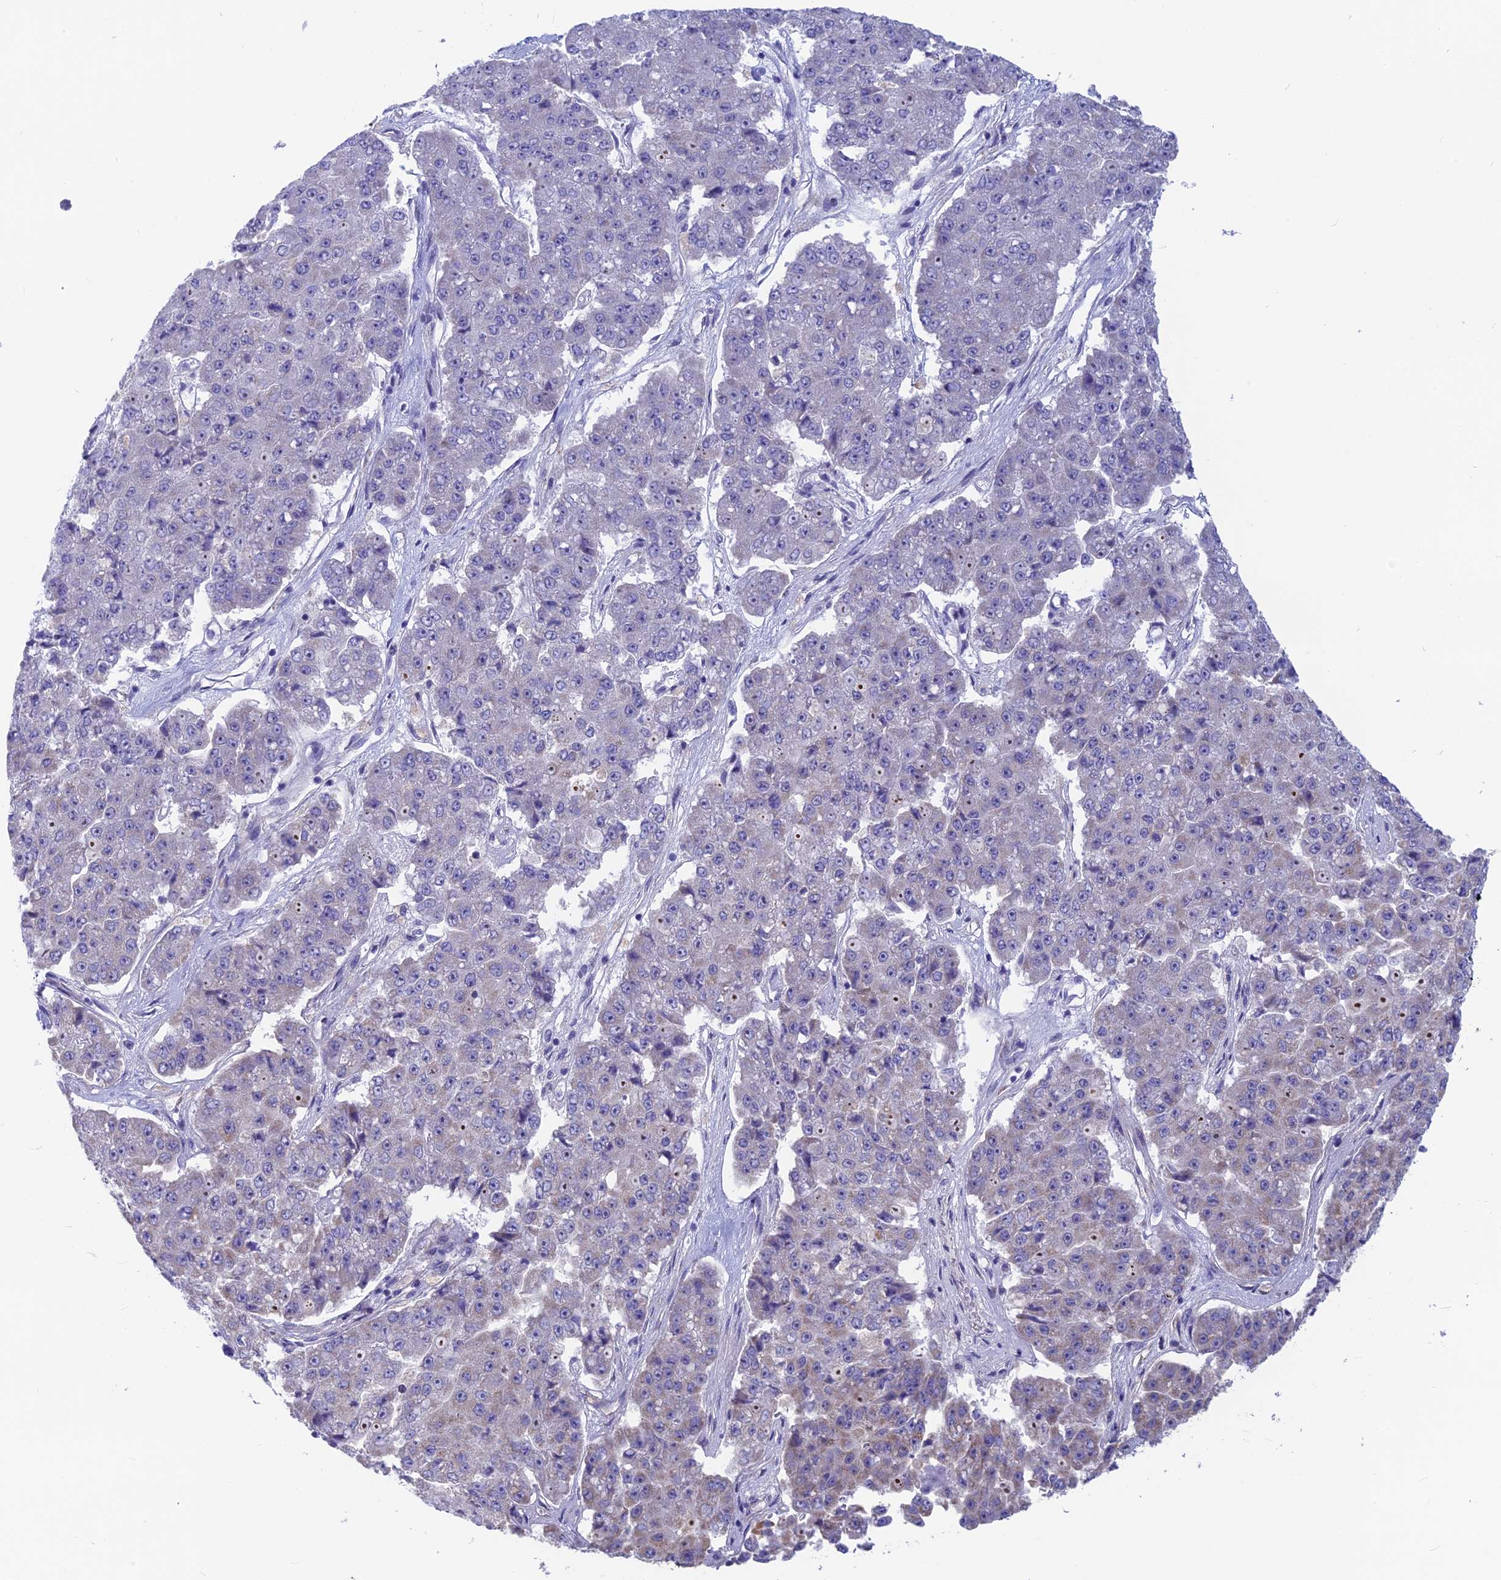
{"staining": {"intensity": "weak", "quantity": "<25%", "location": "cytoplasmic/membranous"}, "tissue": "pancreatic cancer", "cell_type": "Tumor cells", "image_type": "cancer", "snomed": [{"axis": "morphology", "description": "Adenocarcinoma, NOS"}, {"axis": "topography", "description": "Pancreas"}], "caption": "High magnification brightfield microscopy of adenocarcinoma (pancreatic) stained with DAB (brown) and counterstained with hematoxylin (blue): tumor cells show no significant expression. (DAB immunohistochemistry, high magnification).", "gene": "PLAC9", "patient": {"sex": "male", "age": 50}}